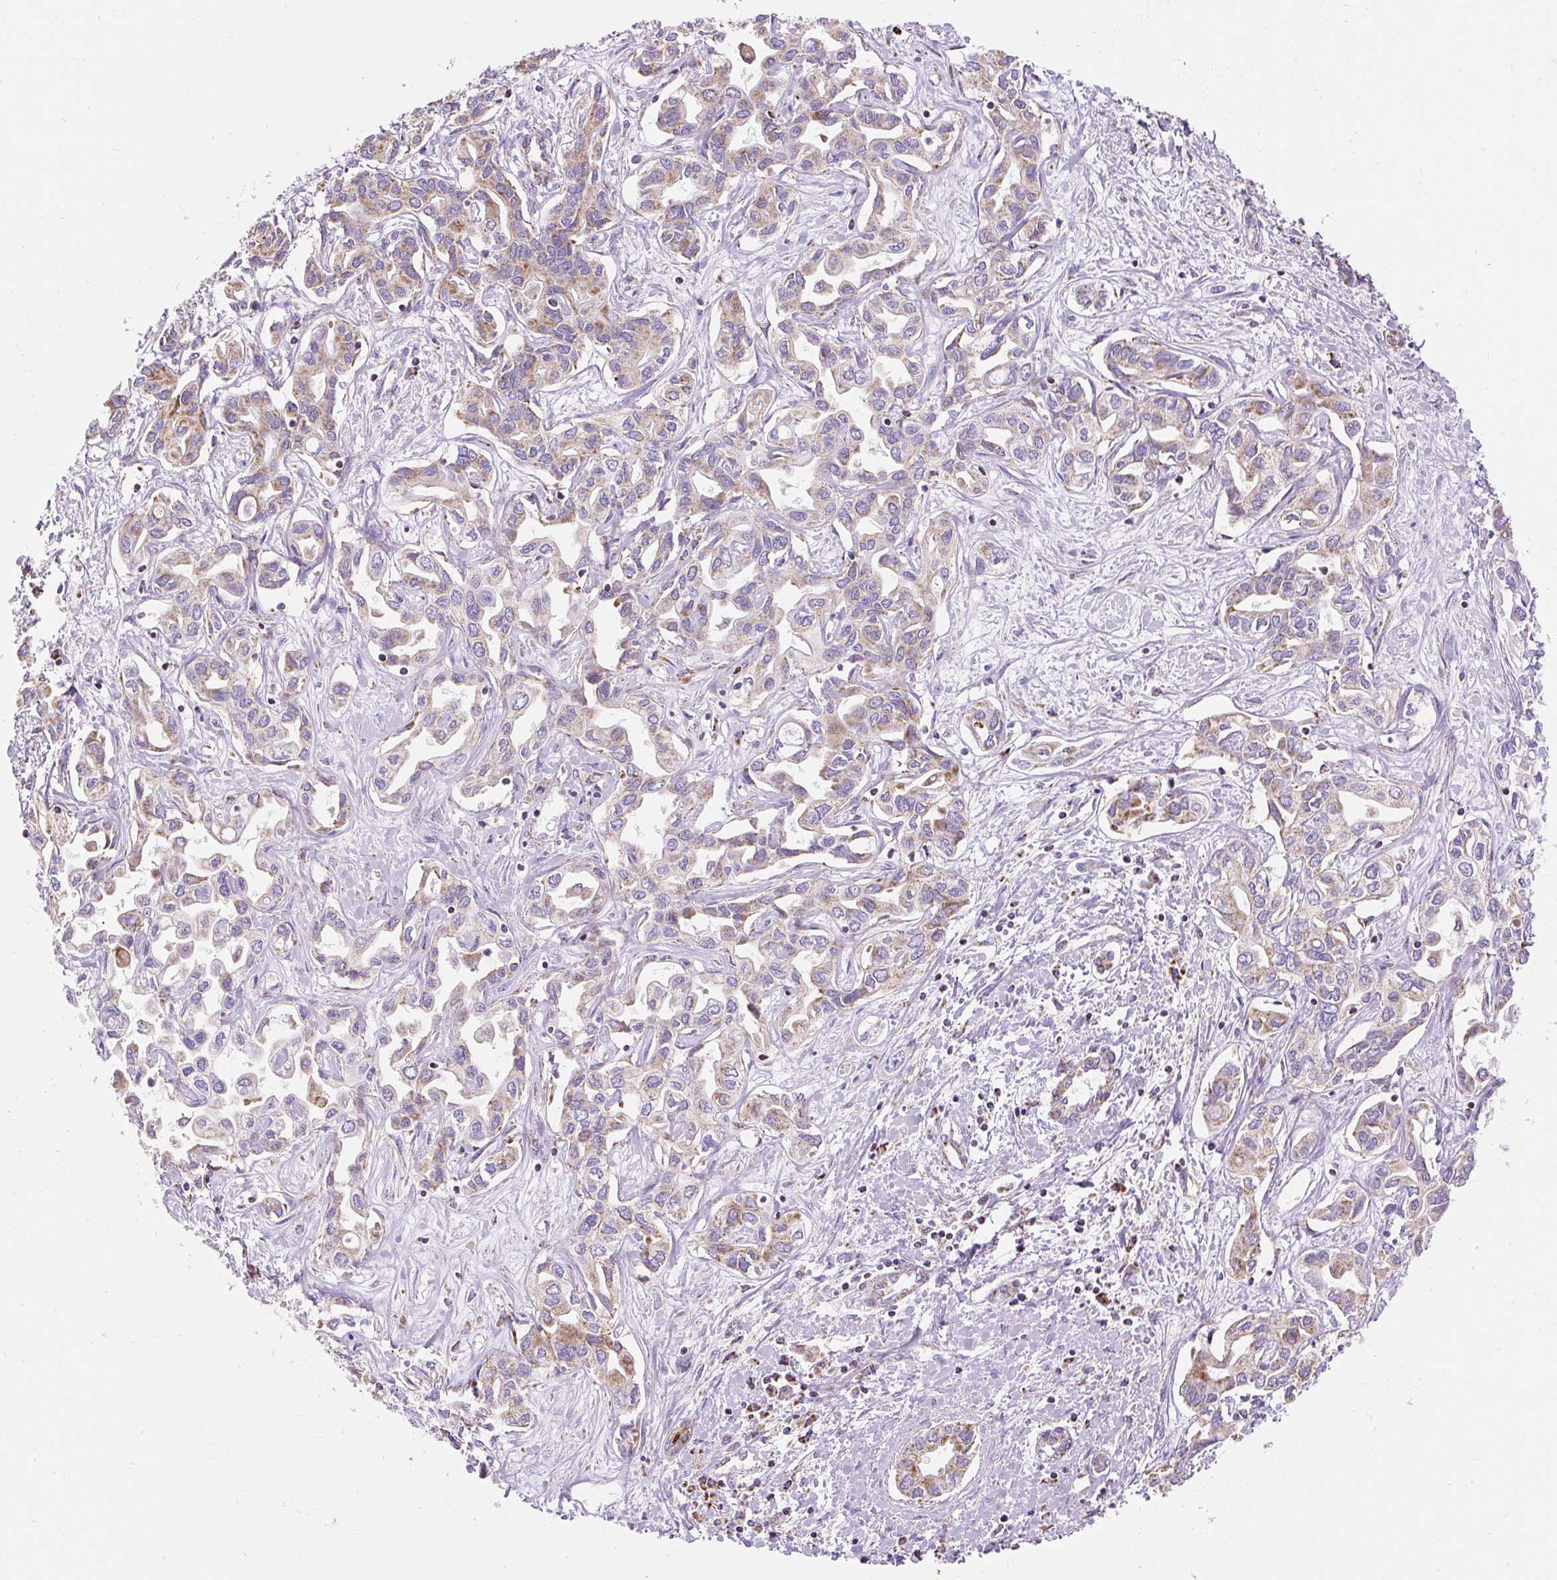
{"staining": {"intensity": "weak", "quantity": ">75%", "location": "cytoplasmic/membranous"}, "tissue": "liver cancer", "cell_type": "Tumor cells", "image_type": "cancer", "snomed": [{"axis": "morphology", "description": "Cholangiocarcinoma"}, {"axis": "topography", "description": "Liver"}], "caption": "DAB immunohistochemical staining of liver cancer demonstrates weak cytoplasmic/membranous protein expression in about >75% of tumor cells. Using DAB (brown) and hematoxylin (blue) stains, captured at high magnification using brightfield microscopy.", "gene": "DAAM2", "patient": {"sex": "female", "age": 64}}